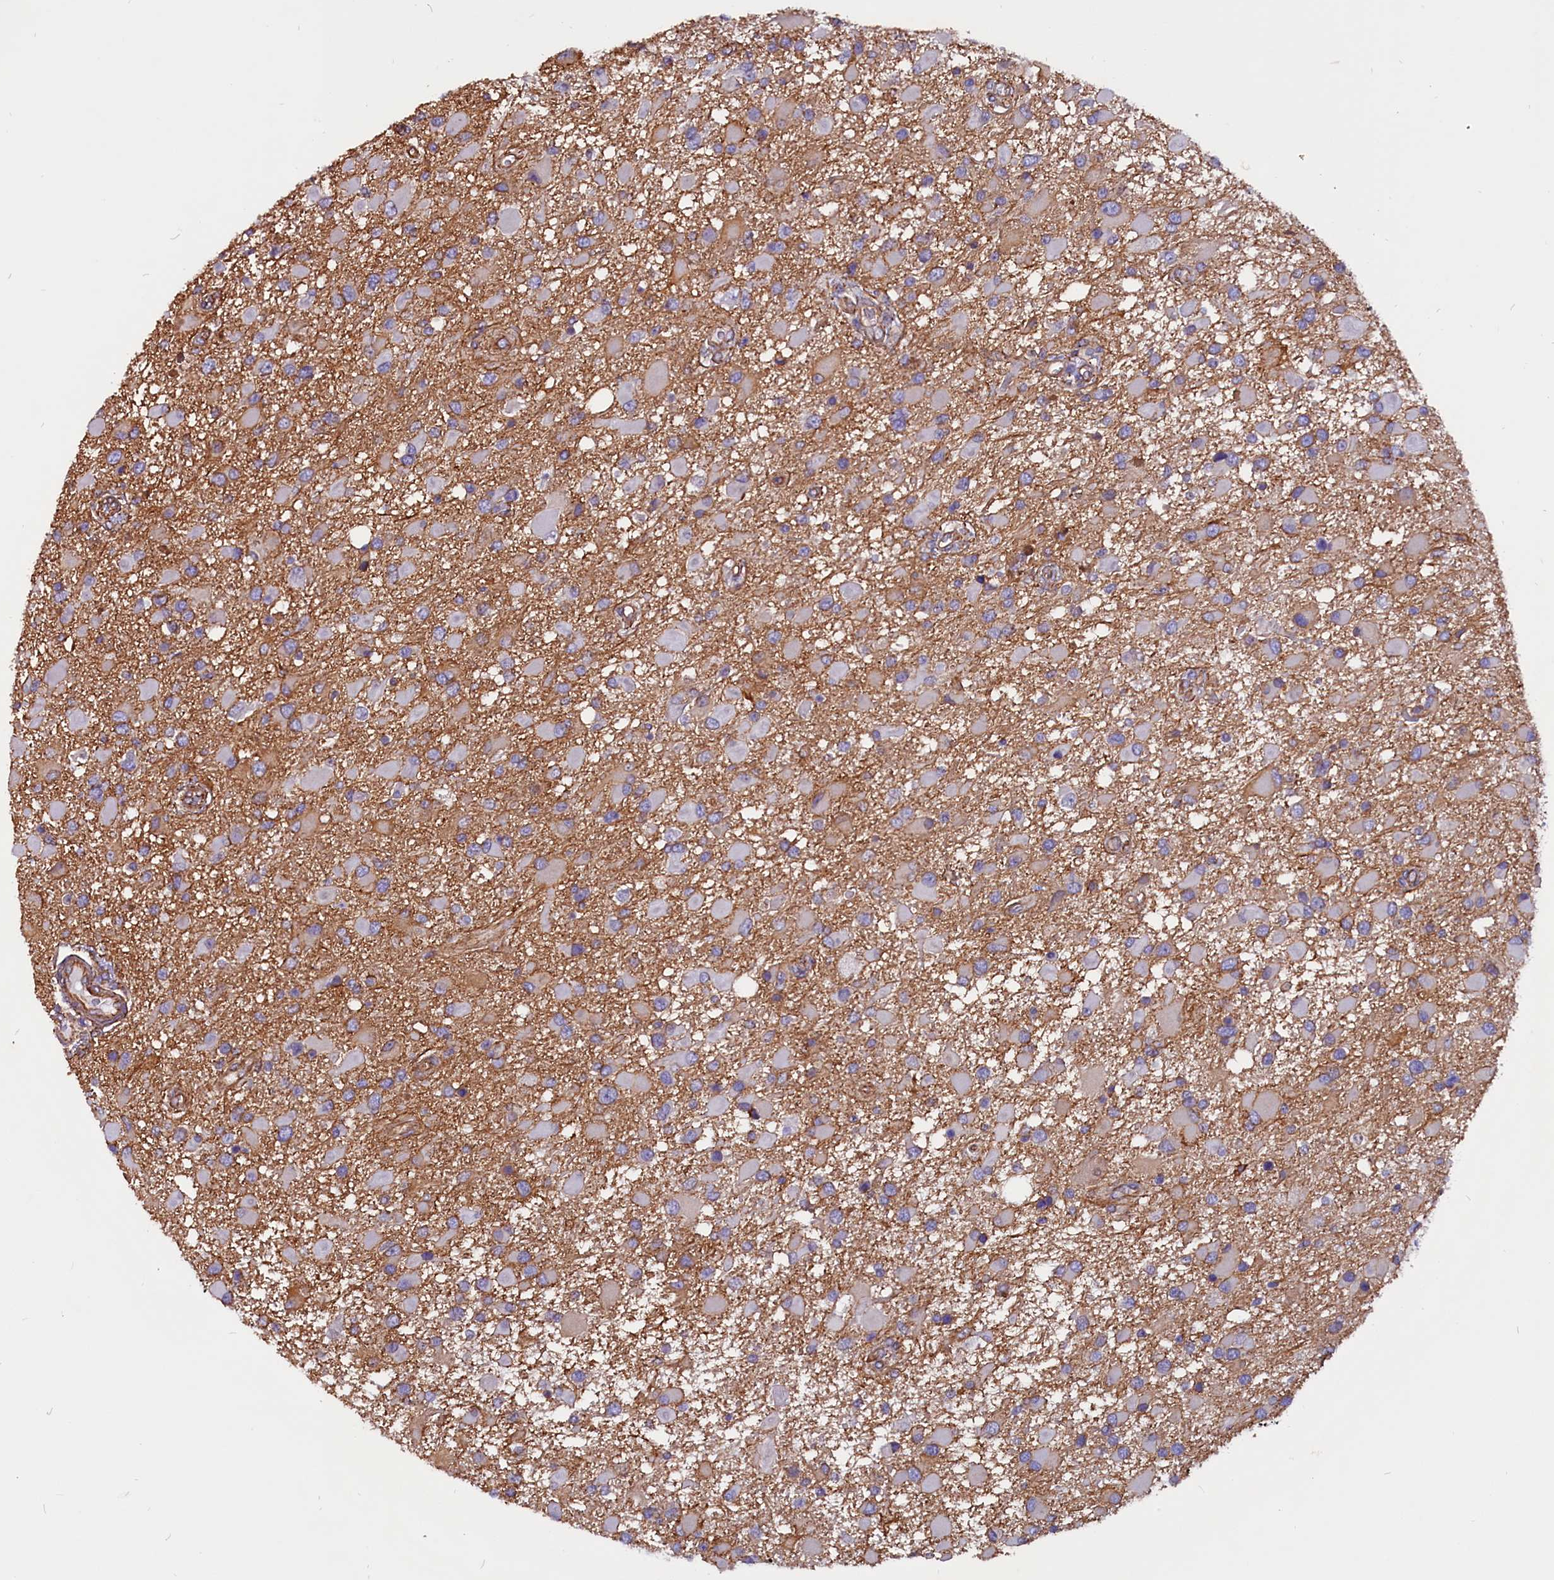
{"staining": {"intensity": "negative", "quantity": "none", "location": "none"}, "tissue": "glioma", "cell_type": "Tumor cells", "image_type": "cancer", "snomed": [{"axis": "morphology", "description": "Glioma, malignant, High grade"}, {"axis": "topography", "description": "Brain"}], "caption": "IHC histopathology image of malignant glioma (high-grade) stained for a protein (brown), which shows no expression in tumor cells.", "gene": "ZNF749", "patient": {"sex": "male", "age": 53}}